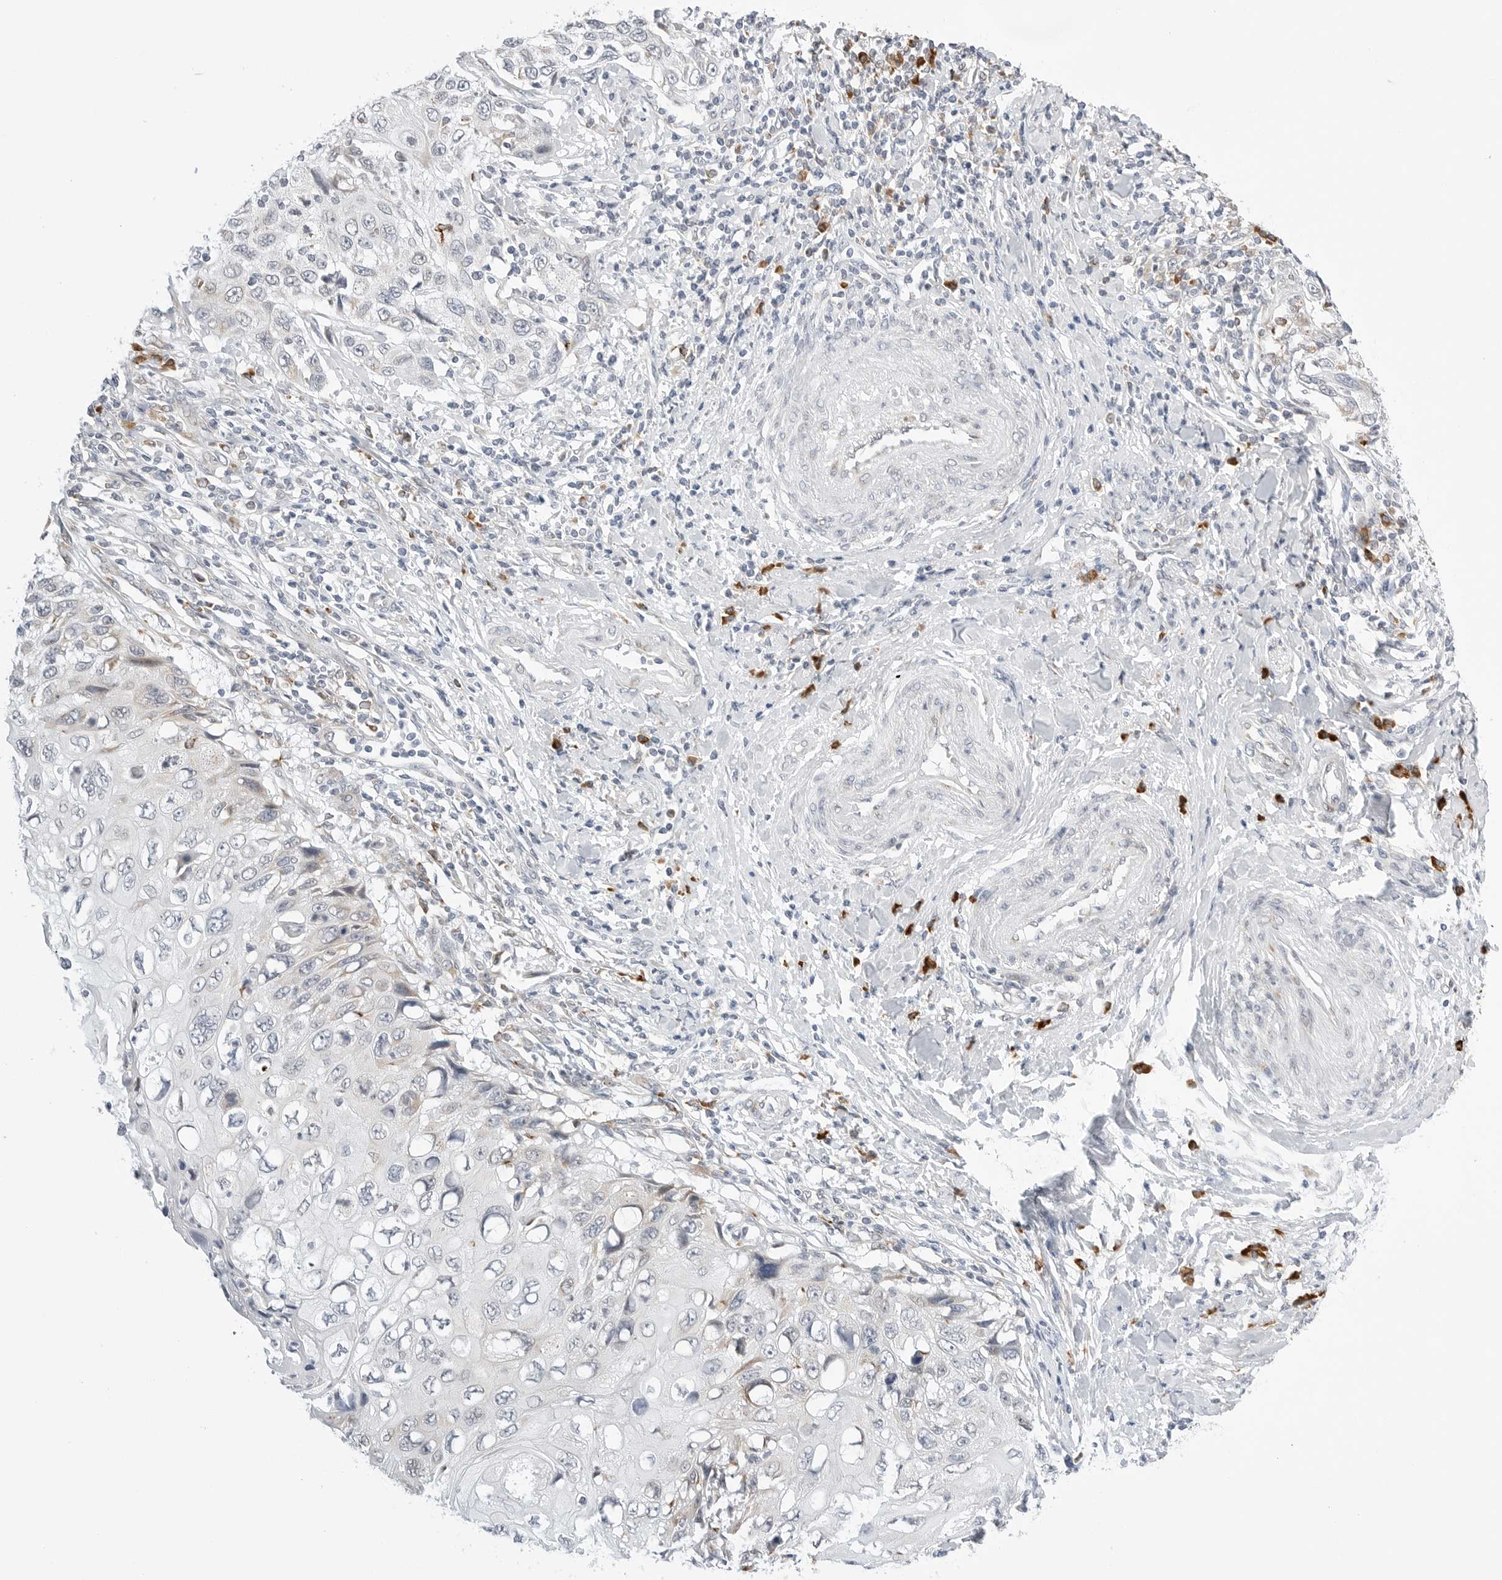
{"staining": {"intensity": "negative", "quantity": "none", "location": "none"}, "tissue": "cervical cancer", "cell_type": "Tumor cells", "image_type": "cancer", "snomed": [{"axis": "morphology", "description": "Squamous cell carcinoma, NOS"}, {"axis": "topography", "description": "Cervix"}], "caption": "Tumor cells show no significant protein positivity in cervical cancer.", "gene": "RPN1", "patient": {"sex": "female", "age": 70}}